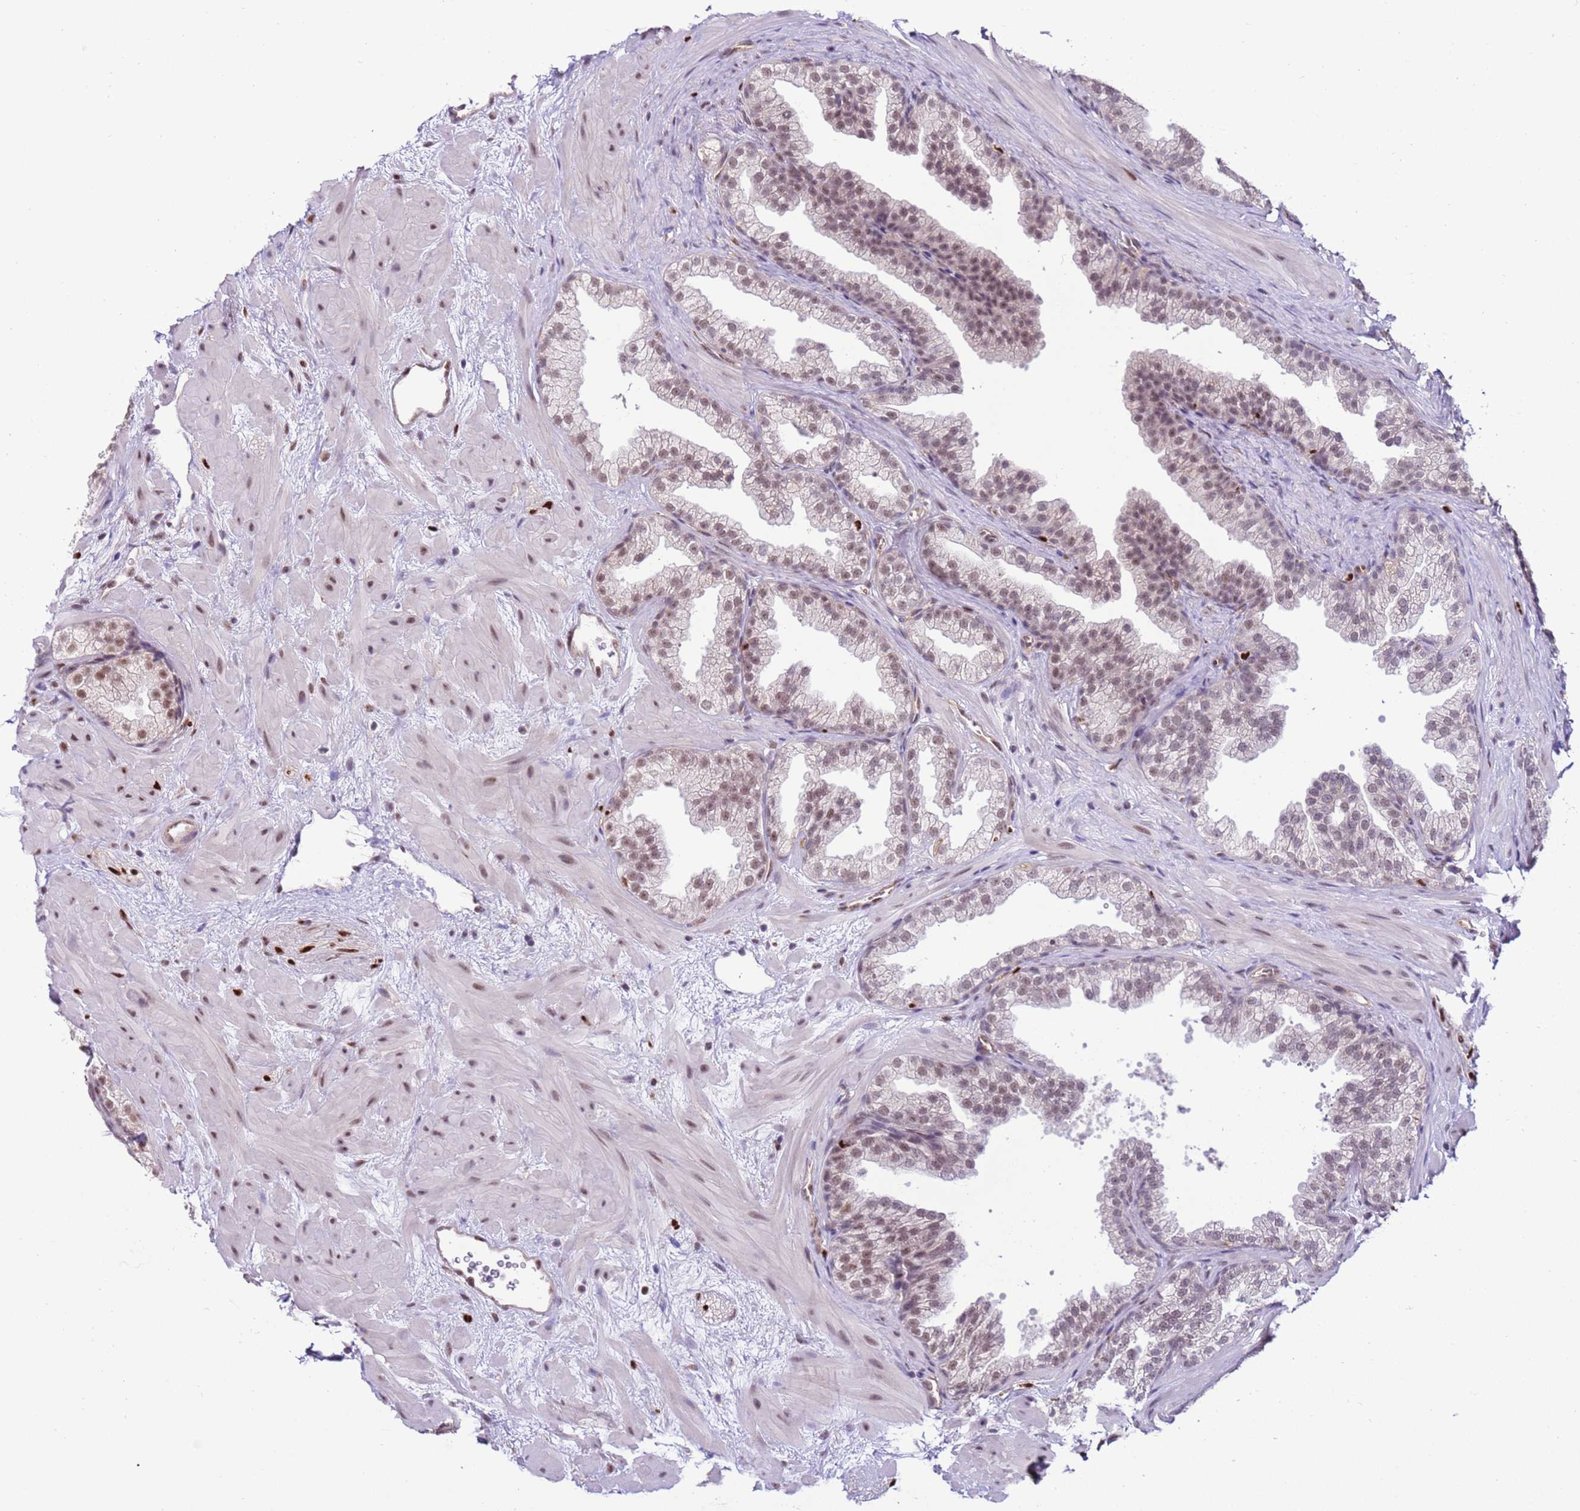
{"staining": {"intensity": "moderate", "quantity": "<25%", "location": "nuclear"}, "tissue": "prostate", "cell_type": "Glandular cells", "image_type": "normal", "snomed": [{"axis": "morphology", "description": "Normal tissue, NOS"}, {"axis": "topography", "description": "Prostate"}], "caption": "A low amount of moderate nuclear expression is present in about <25% of glandular cells in benign prostate.", "gene": "PRPF6", "patient": {"sex": "male", "age": 37}}